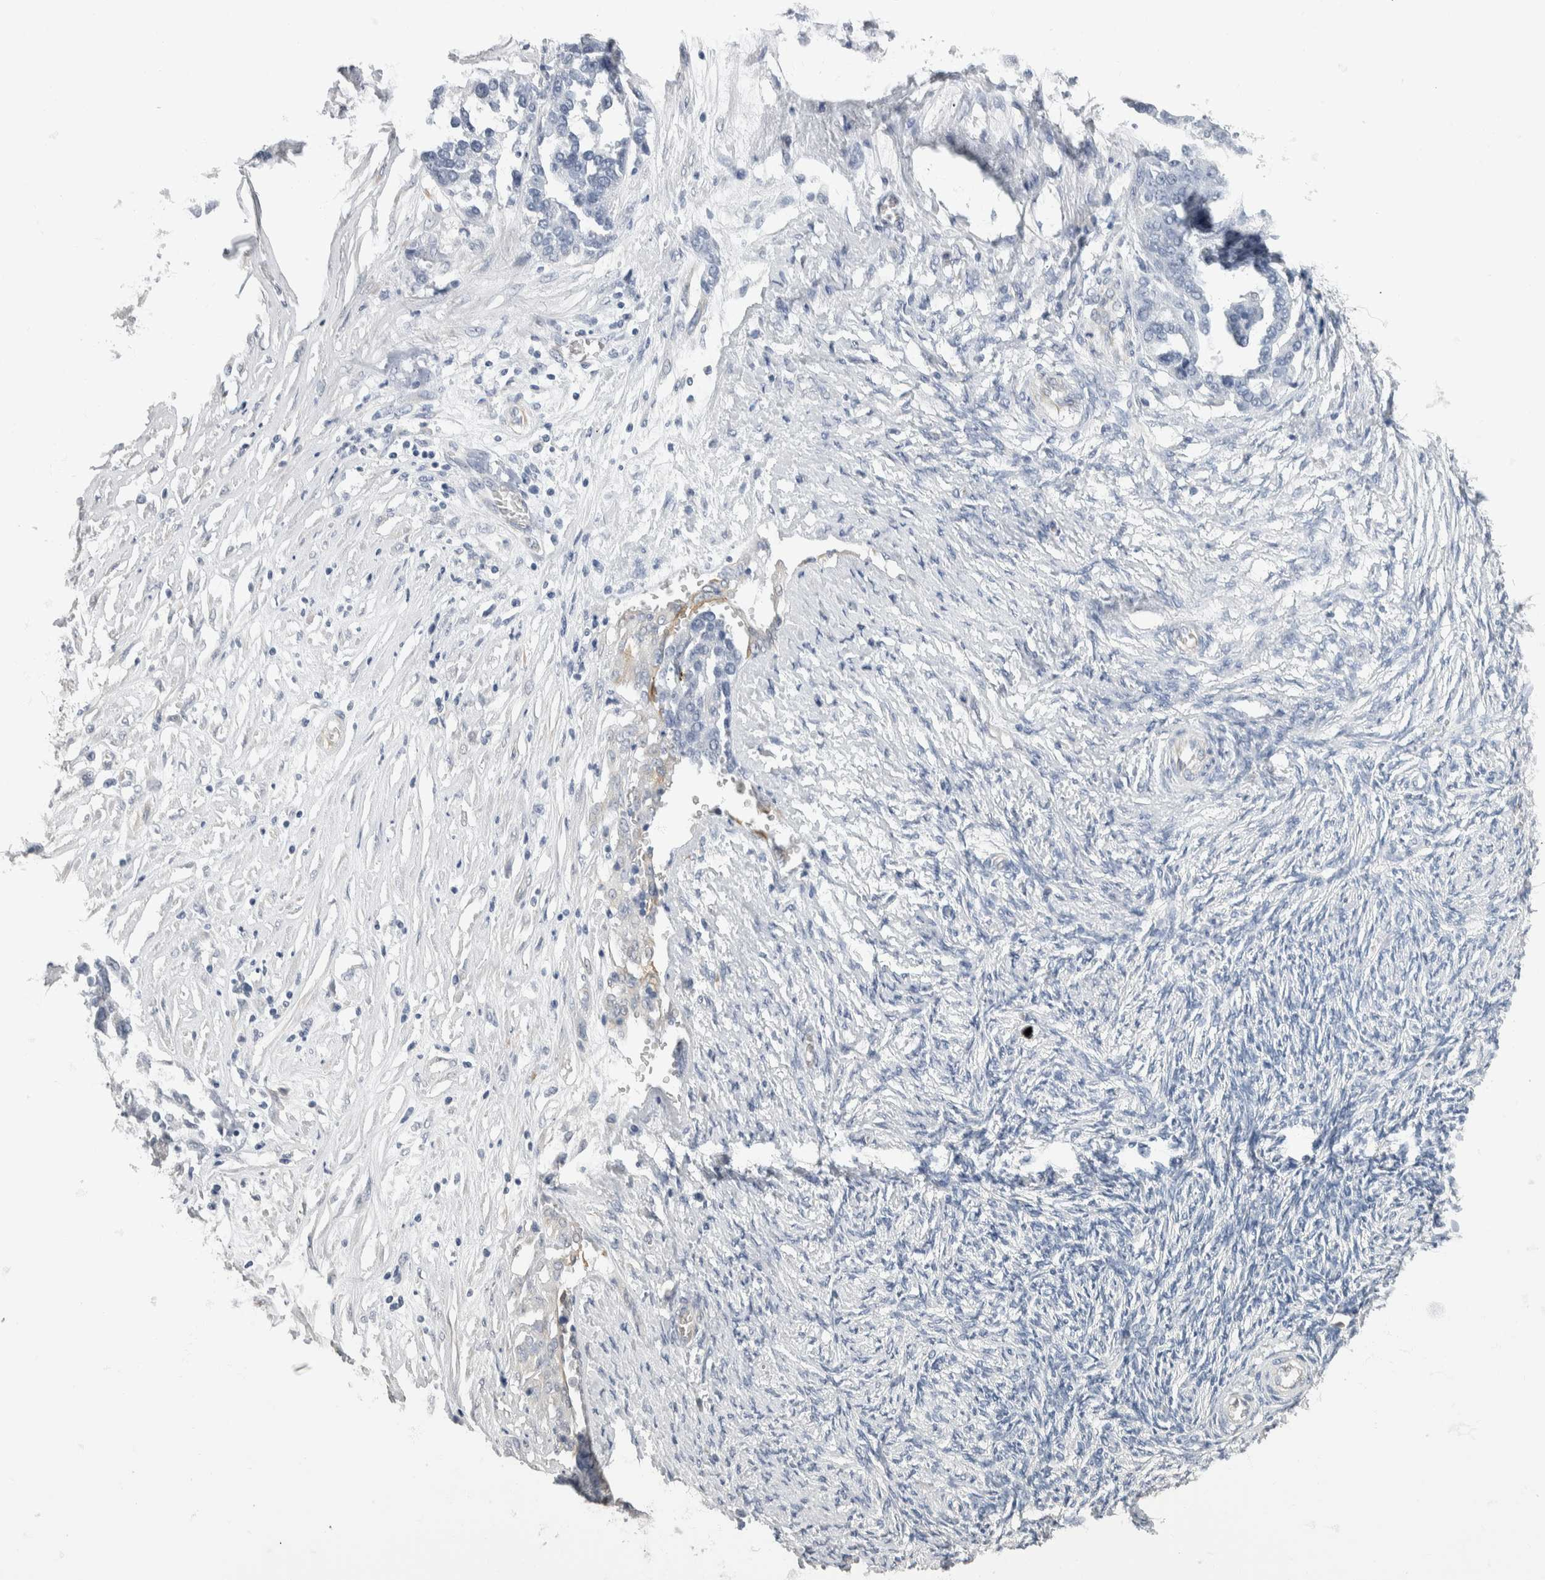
{"staining": {"intensity": "negative", "quantity": "none", "location": "none"}, "tissue": "ovarian cancer", "cell_type": "Tumor cells", "image_type": "cancer", "snomed": [{"axis": "morphology", "description": "Cystadenocarcinoma, serous, NOS"}, {"axis": "topography", "description": "Ovary"}], "caption": "There is no significant expression in tumor cells of ovarian serous cystadenocarcinoma. (DAB immunohistochemistry (IHC) with hematoxylin counter stain).", "gene": "NEFM", "patient": {"sex": "female", "age": 44}}